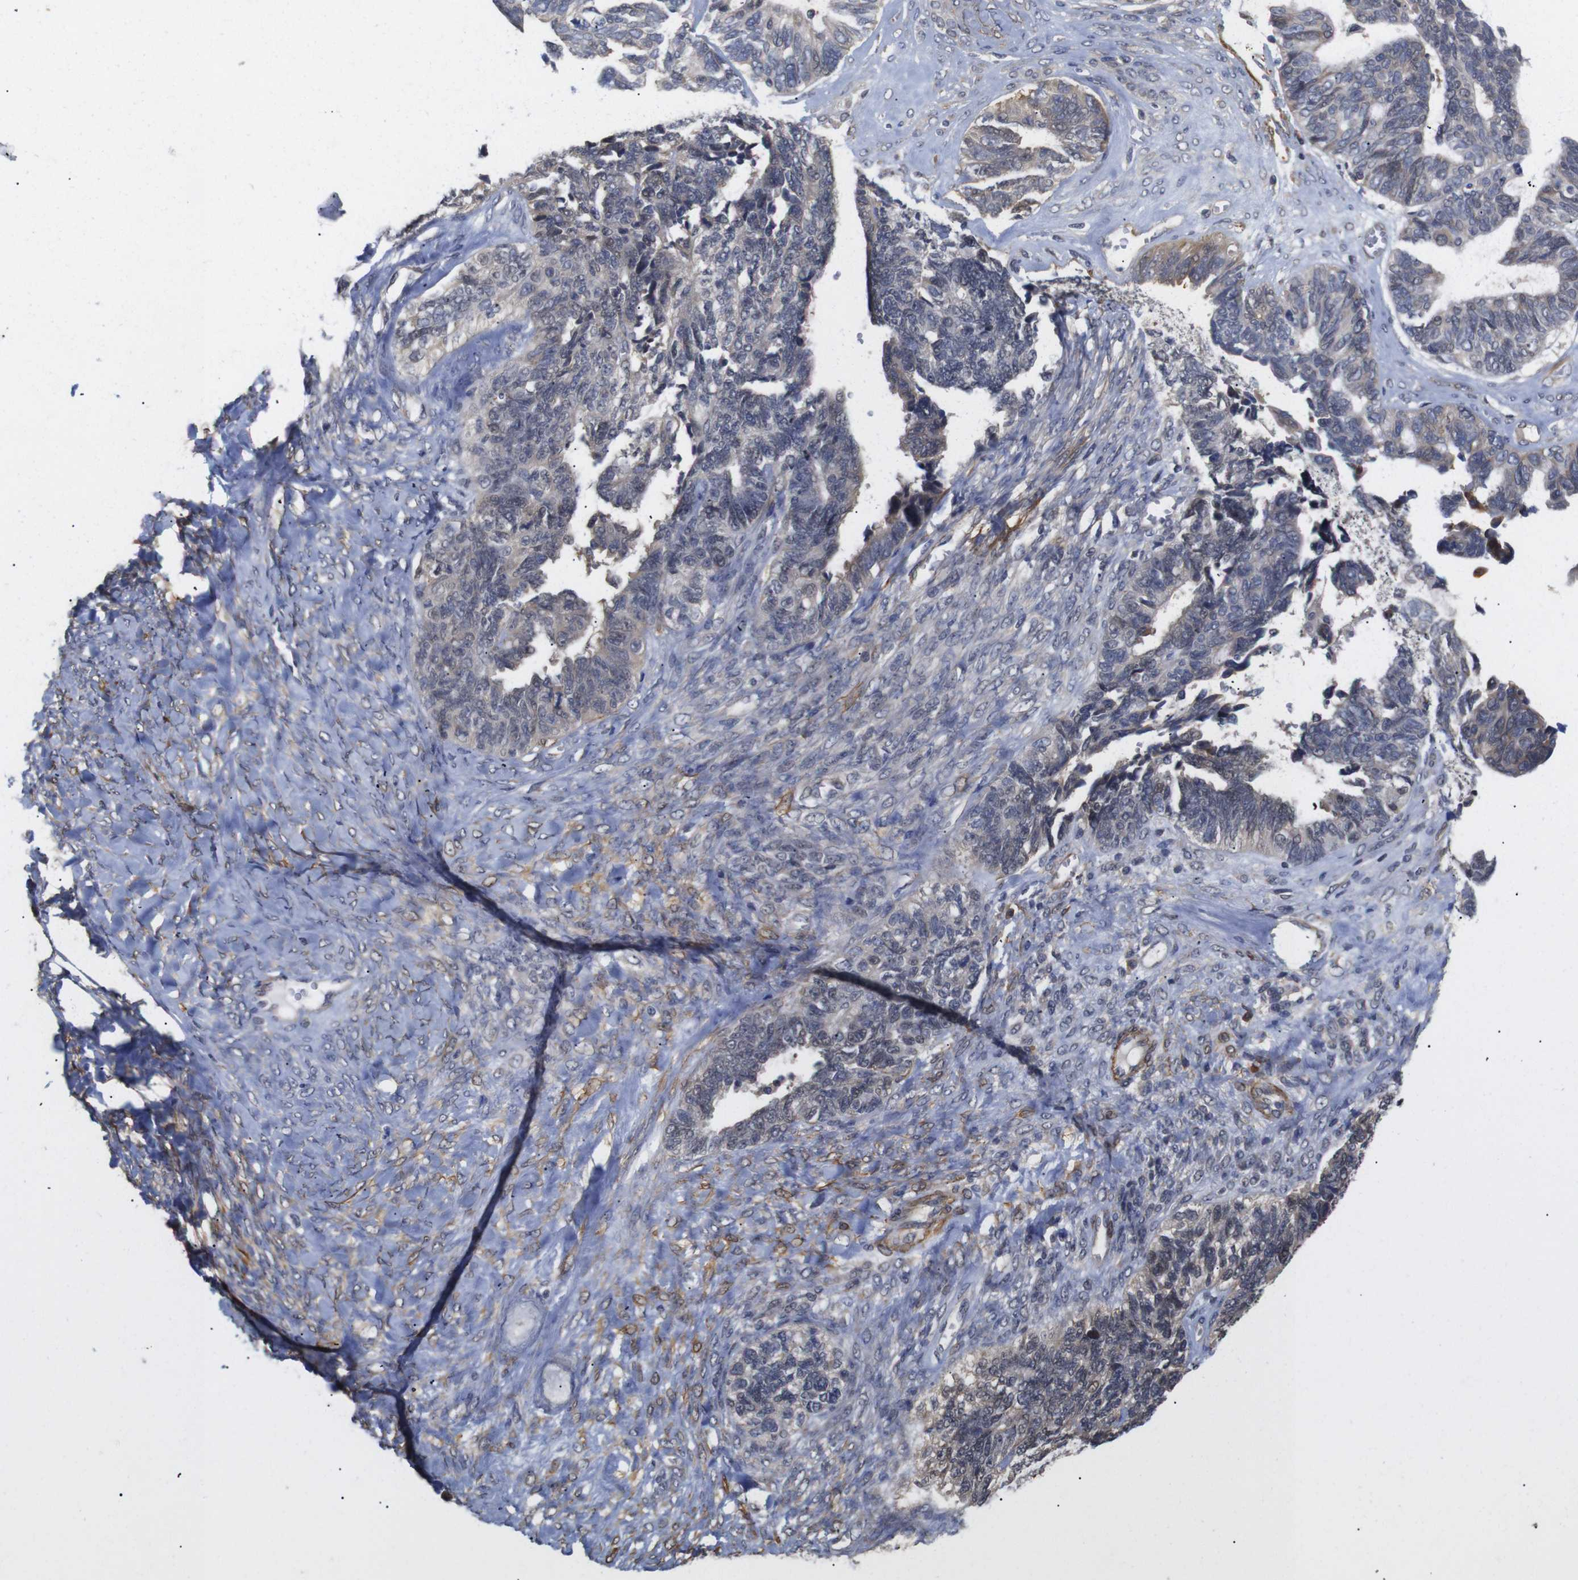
{"staining": {"intensity": "weak", "quantity": "25%-75%", "location": "cytoplasmic/membranous"}, "tissue": "ovarian cancer", "cell_type": "Tumor cells", "image_type": "cancer", "snomed": [{"axis": "morphology", "description": "Cystadenocarcinoma, serous, NOS"}, {"axis": "topography", "description": "Ovary"}], "caption": "This histopathology image reveals ovarian serous cystadenocarcinoma stained with immunohistochemistry to label a protein in brown. The cytoplasmic/membranous of tumor cells show weak positivity for the protein. Nuclei are counter-stained blue.", "gene": "PDLIM5", "patient": {"sex": "female", "age": 79}}